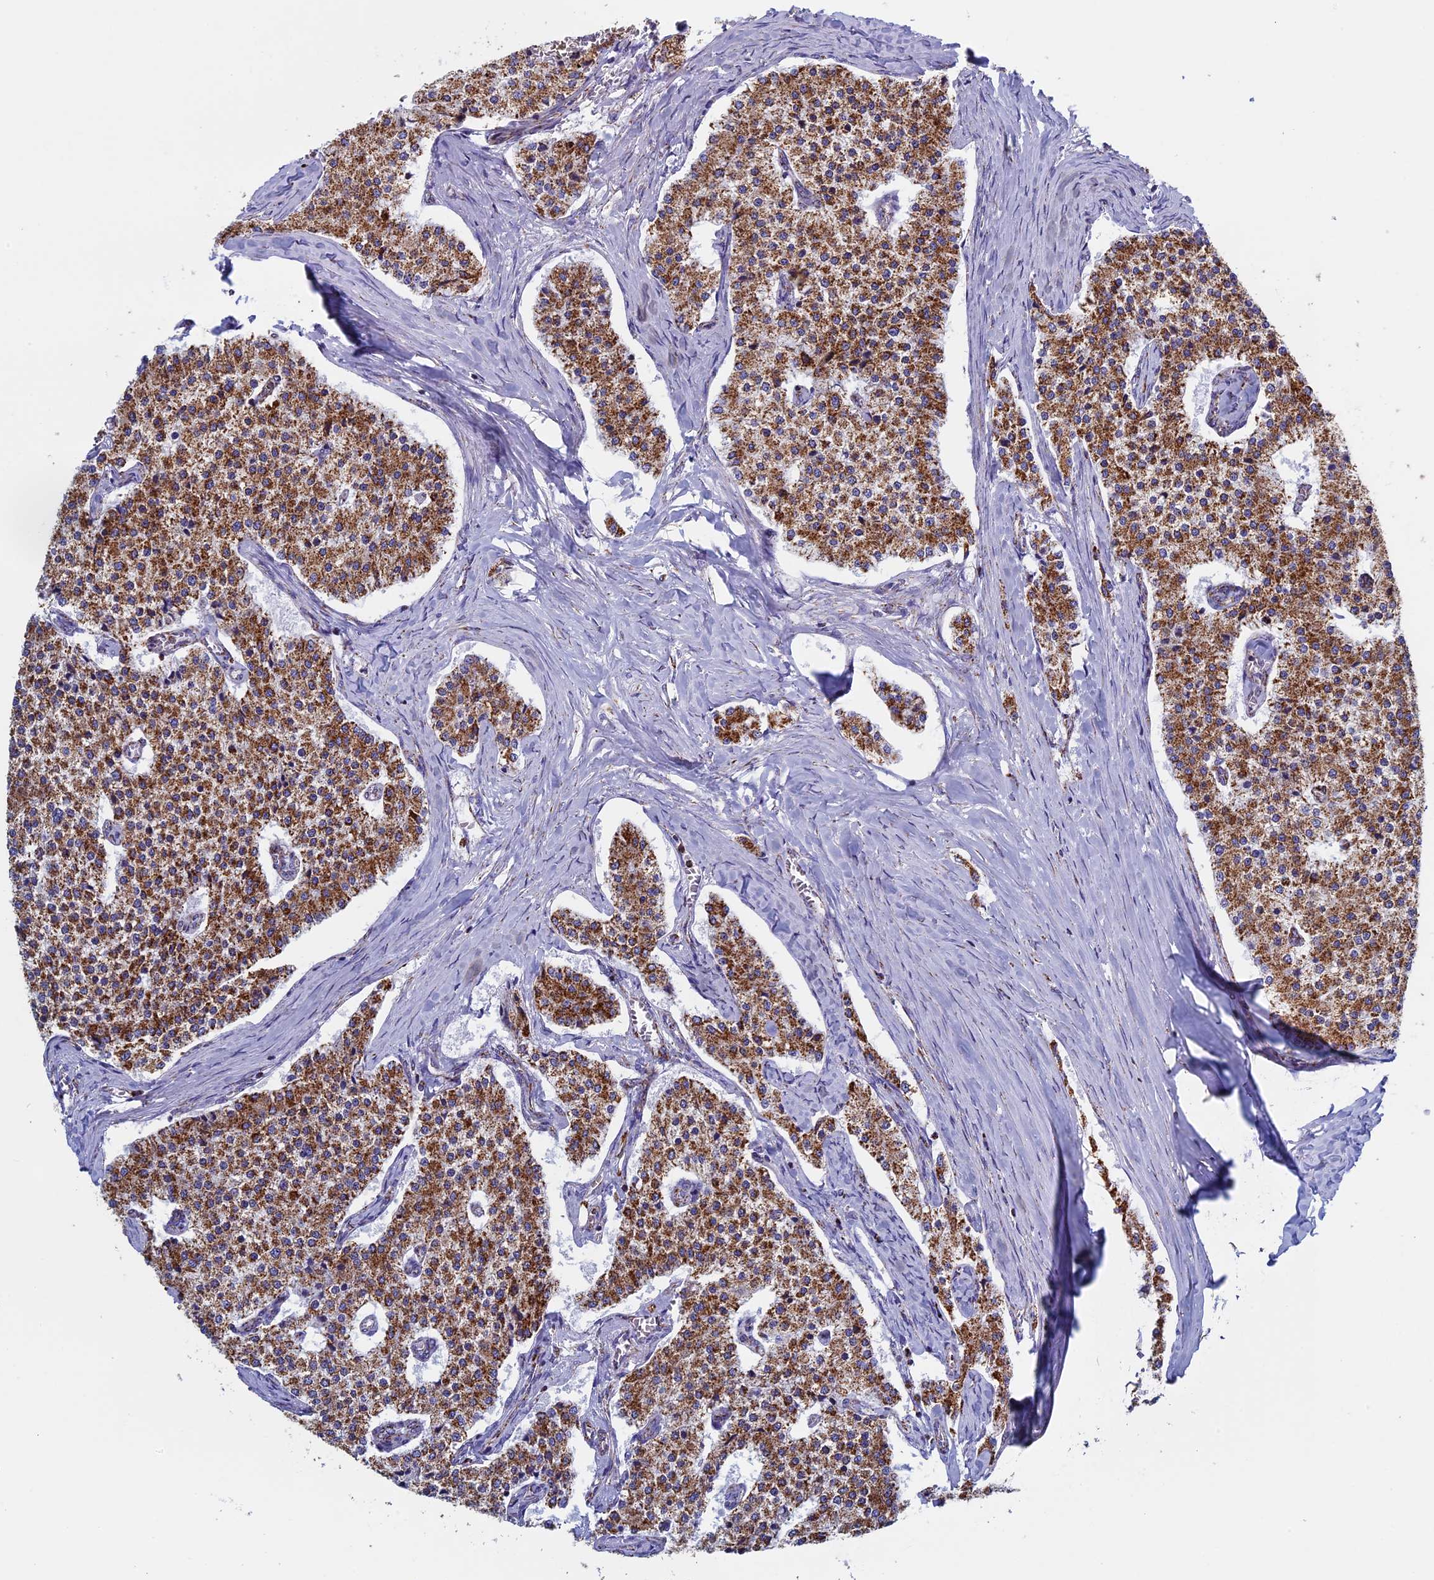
{"staining": {"intensity": "moderate", "quantity": ">75%", "location": "cytoplasmic/membranous"}, "tissue": "carcinoid", "cell_type": "Tumor cells", "image_type": "cancer", "snomed": [{"axis": "morphology", "description": "Carcinoid, malignant, NOS"}, {"axis": "topography", "description": "Colon"}], "caption": "Immunohistochemistry (IHC) of human carcinoid (malignant) demonstrates medium levels of moderate cytoplasmic/membranous staining in approximately >75% of tumor cells. The staining is performed using DAB (3,3'-diaminobenzidine) brown chromogen to label protein expression. The nuclei are counter-stained blue using hematoxylin.", "gene": "UQCRFS1", "patient": {"sex": "female", "age": 52}}